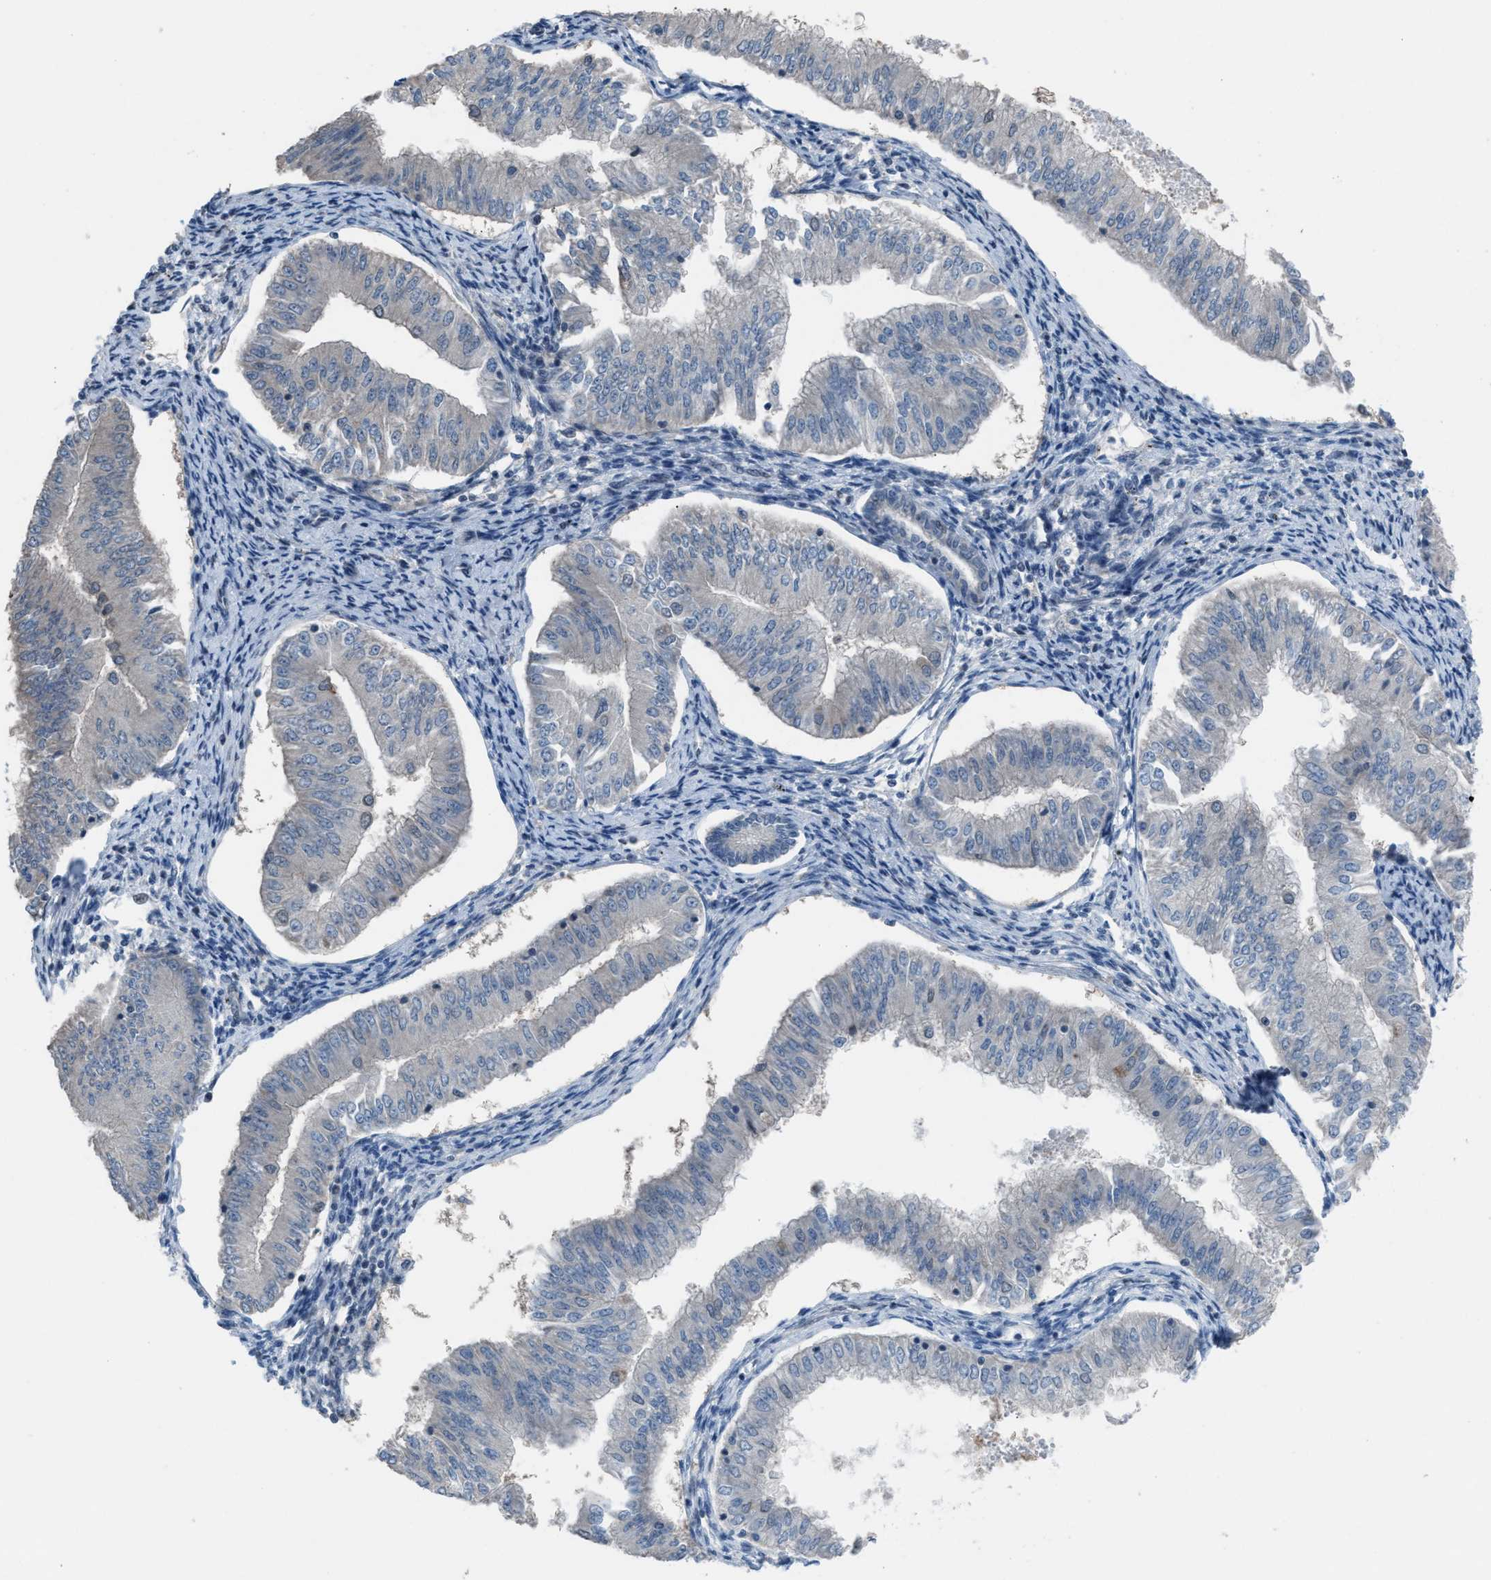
{"staining": {"intensity": "negative", "quantity": "none", "location": "none"}, "tissue": "endometrial cancer", "cell_type": "Tumor cells", "image_type": "cancer", "snomed": [{"axis": "morphology", "description": "Normal tissue, NOS"}, {"axis": "morphology", "description": "Adenocarcinoma, NOS"}, {"axis": "topography", "description": "Endometrium"}], "caption": "Immunohistochemistry micrograph of neoplastic tissue: adenocarcinoma (endometrial) stained with DAB exhibits no significant protein expression in tumor cells.", "gene": "ZNF276", "patient": {"sex": "female", "age": 53}}